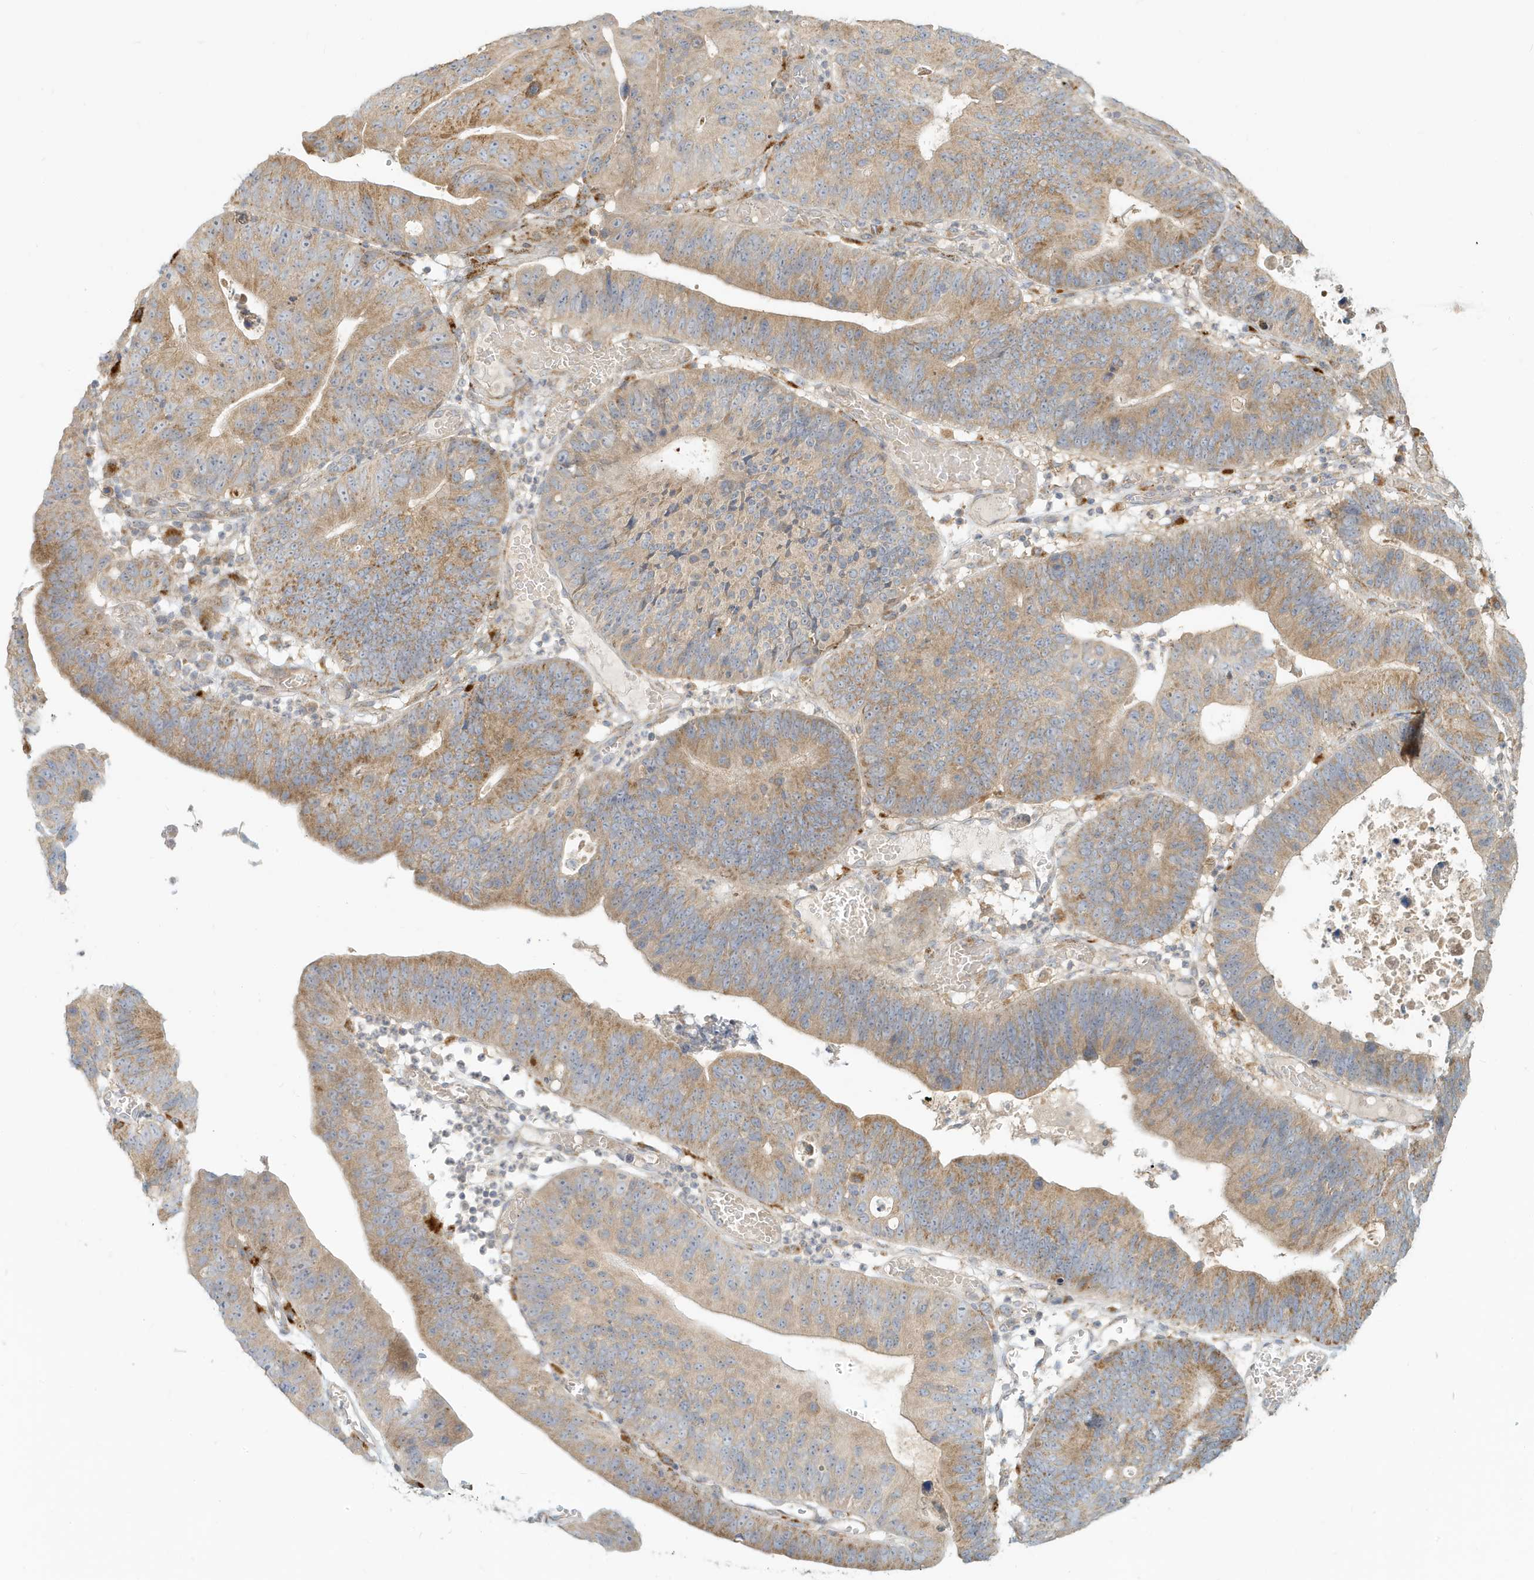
{"staining": {"intensity": "moderate", "quantity": "25%-75%", "location": "cytoplasmic/membranous"}, "tissue": "stomach cancer", "cell_type": "Tumor cells", "image_type": "cancer", "snomed": [{"axis": "morphology", "description": "Adenocarcinoma, NOS"}, {"axis": "topography", "description": "Stomach"}], "caption": "Protein staining displays moderate cytoplasmic/membranous staining in approximately 25%-75% of tumor cells in adenocarcinoma (stomach).", "gene": "MCOLN1", "patient": {"sex": "male", "age": 59}}